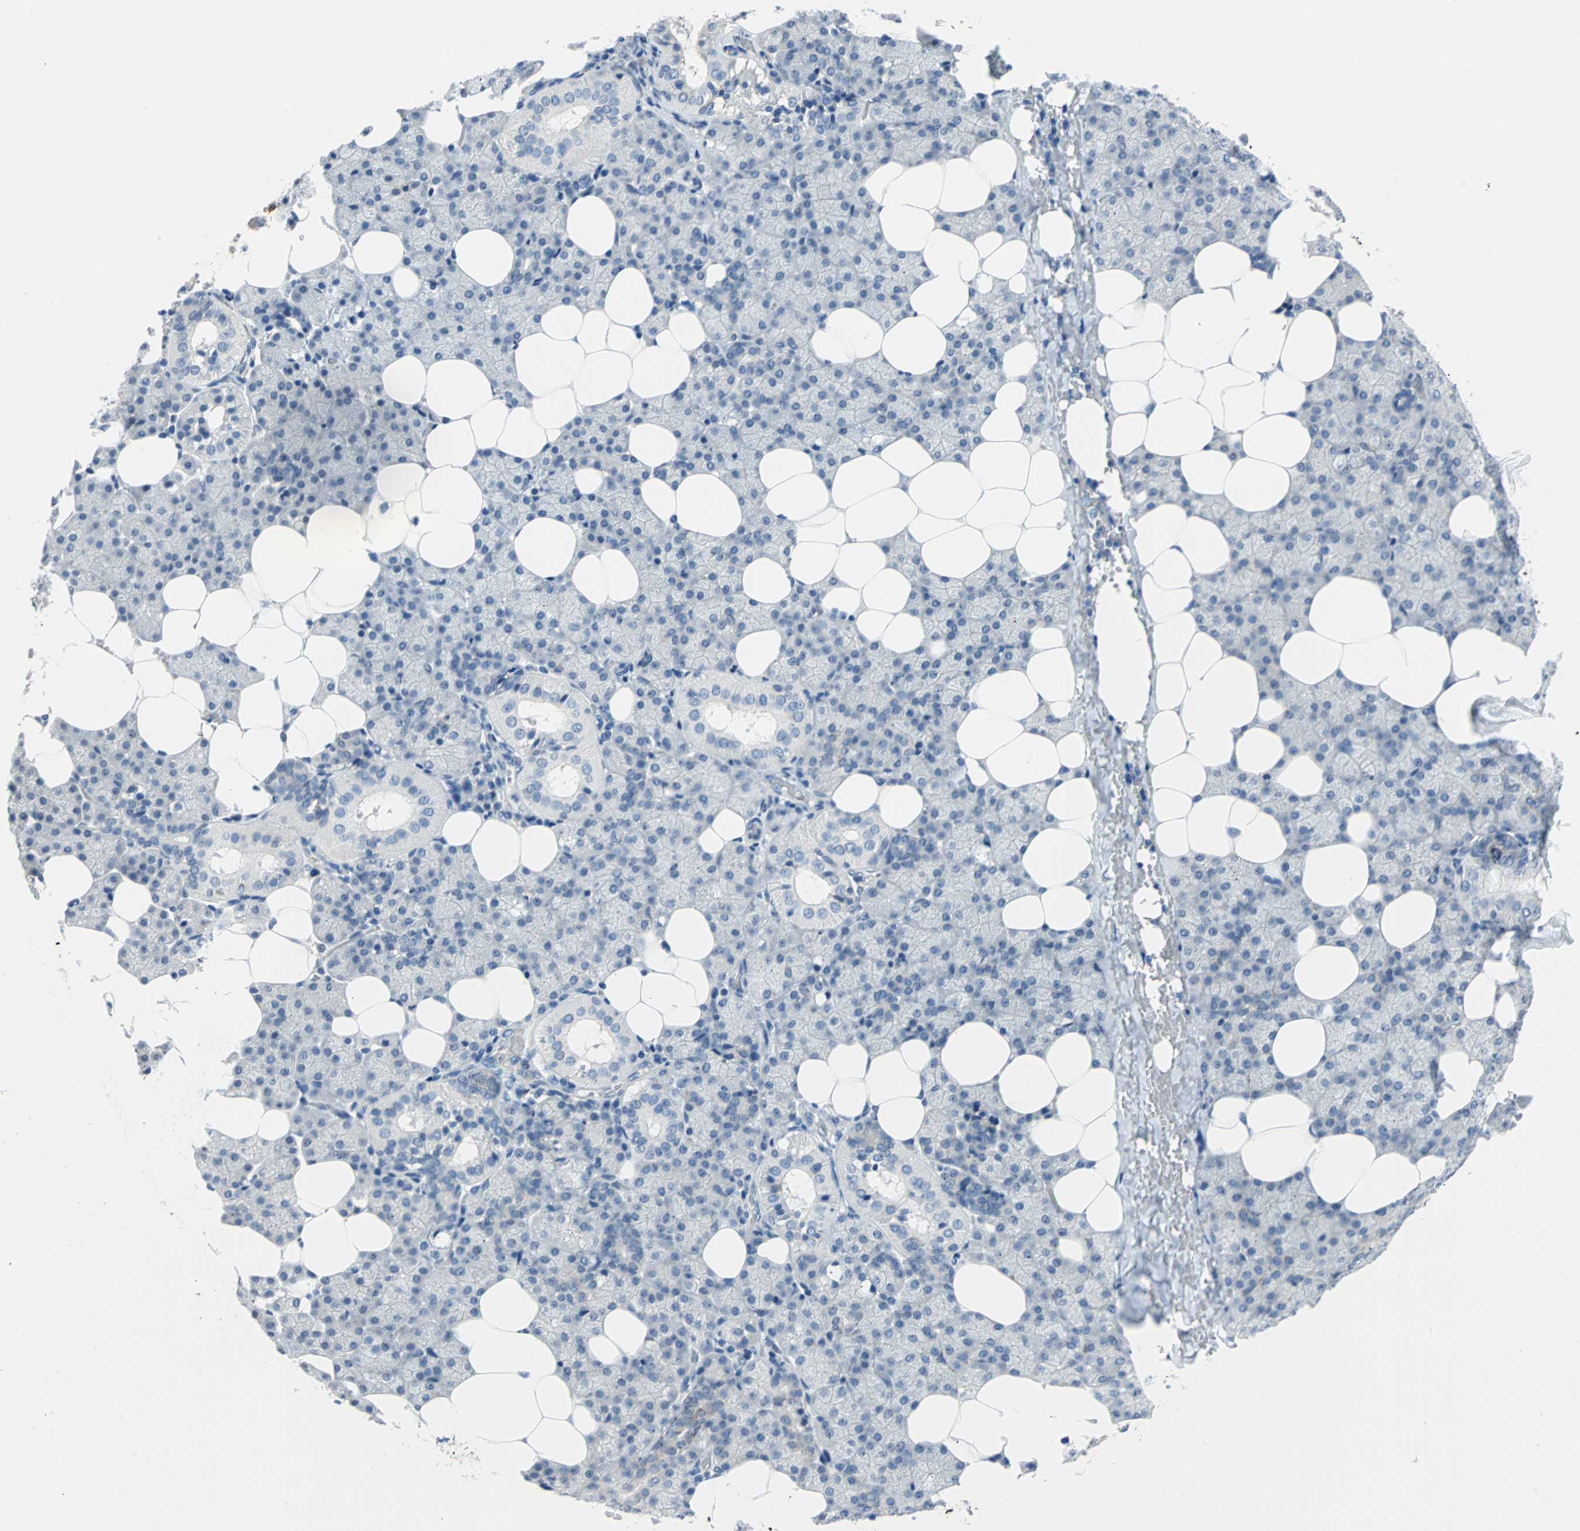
{"staining": {"intensity": "negative", "quantity": "none", "location": "none"}, "tissue": "salivary gland", "cell_type": "Glandular cells", "image_type": "normal", "snomed": [{"axis": "morphology", "description": "Normal tissue, NOS"}, {"axis": "topography", "description": "Lymph node"}, {"axis": "topography", "description": "Salivary gland"}], "caption": "Immunohistochemical staining of unremarkable human salivary gland displays no significant positivity in glandular cells. The staining is performed using DAB (3,3'-diaminobenzidine) brown chromogen with nuclei counter-stained in using hematoxylin.", "gene": "MUC4", "patient": {"sex": "male", "age": 8}}